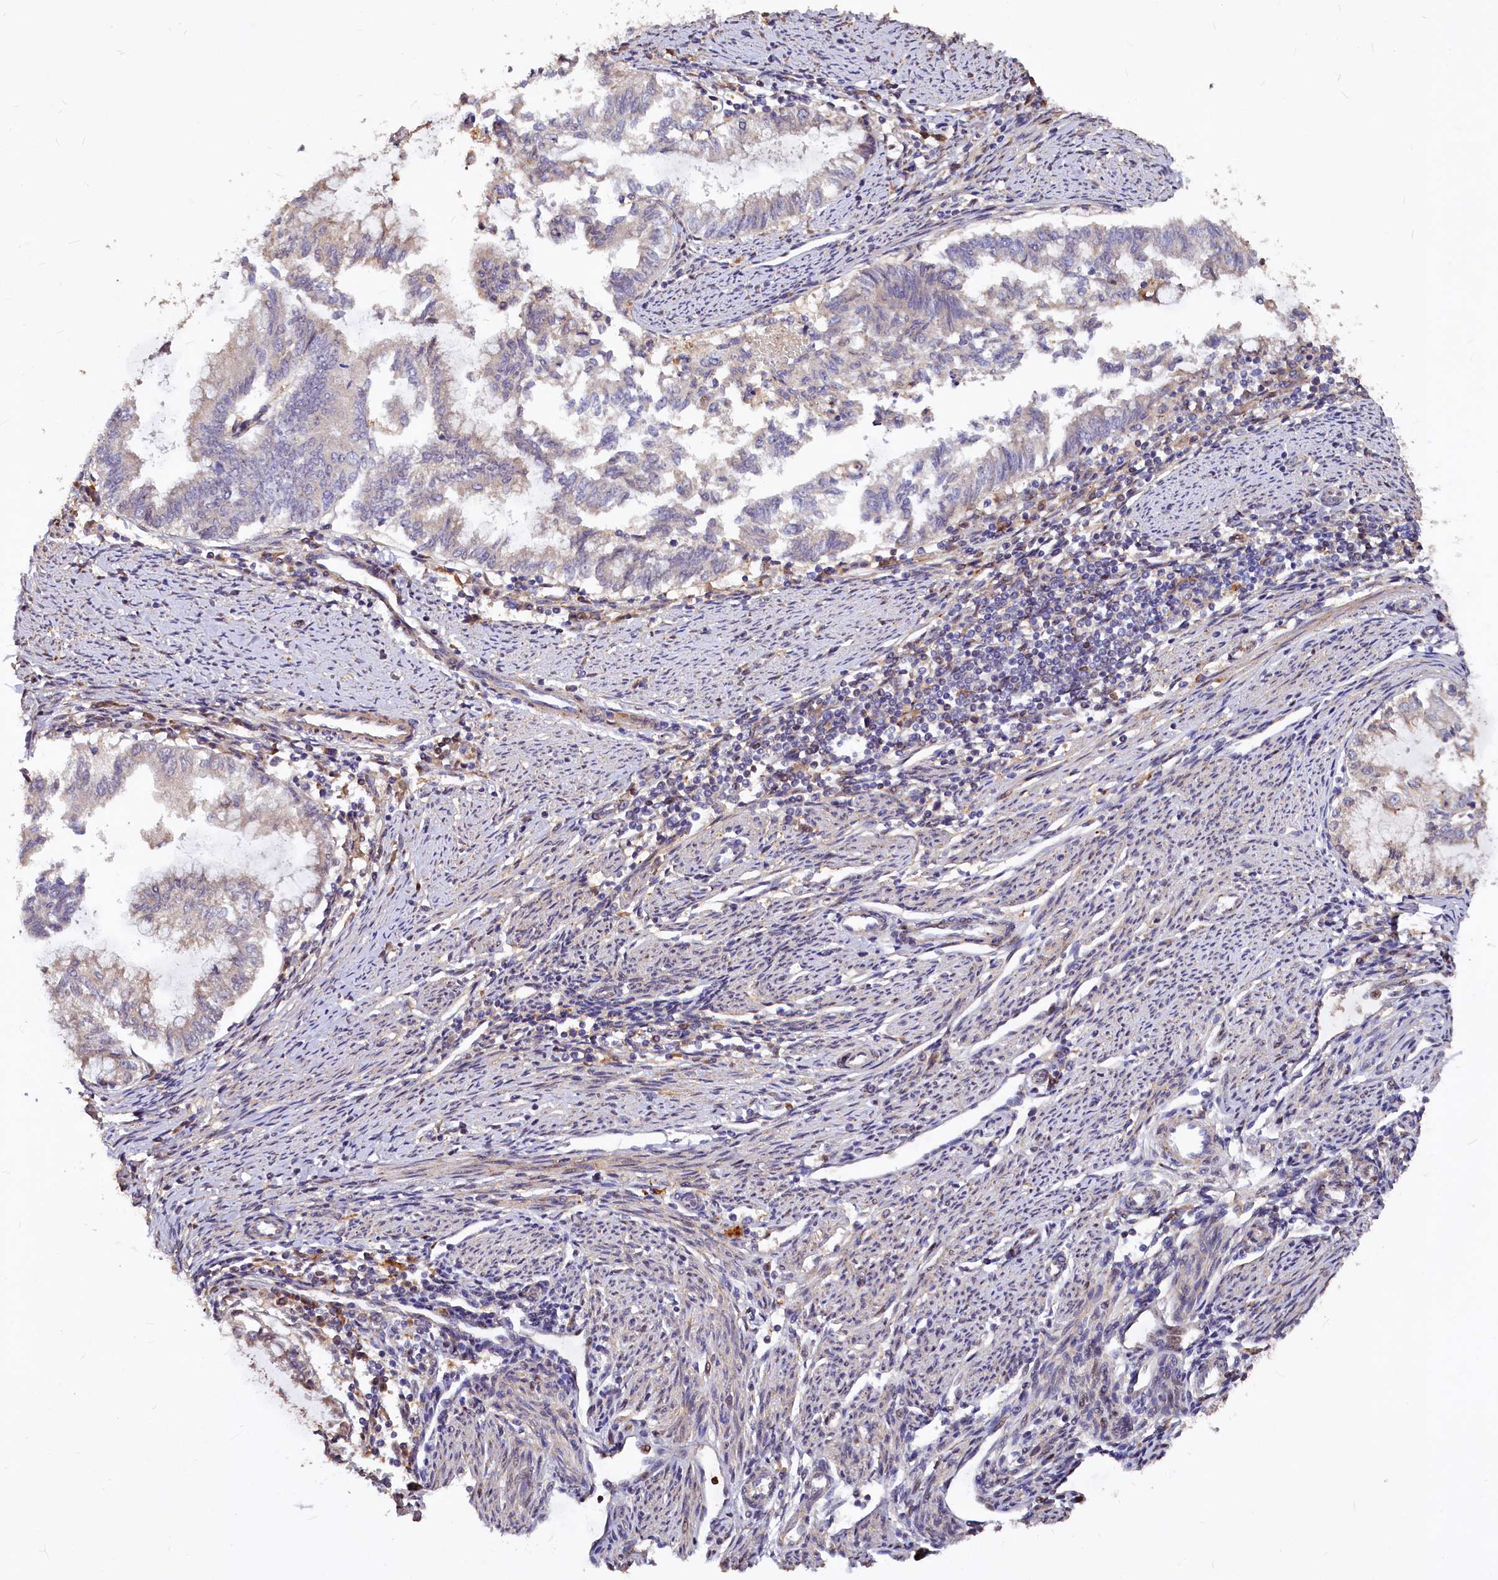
{"staining": {"intensity": "weak", "quantity": "<25%", "location": "cytoplasmic/membranous"}, "tissue": "endometrial cancer", "cell_type": "Tumor cells", "image_type": "cancer", "snomed": [{"axis": "morphology", "description": "Adenocarcinoma, NOS"}, {"axis": "topography", "description": "Endometrium"}], "caption": "Tumor cells are negative for brown protein staining in endometrial adenocarcinoma. The staining was performed using DAB to visualize the protein expression in brown, while the nuclei were stained in blue with hematoxylin (Magnification: 20x).", "gene": "ATG101", "patient": {"sex": "female", "age": 79}}